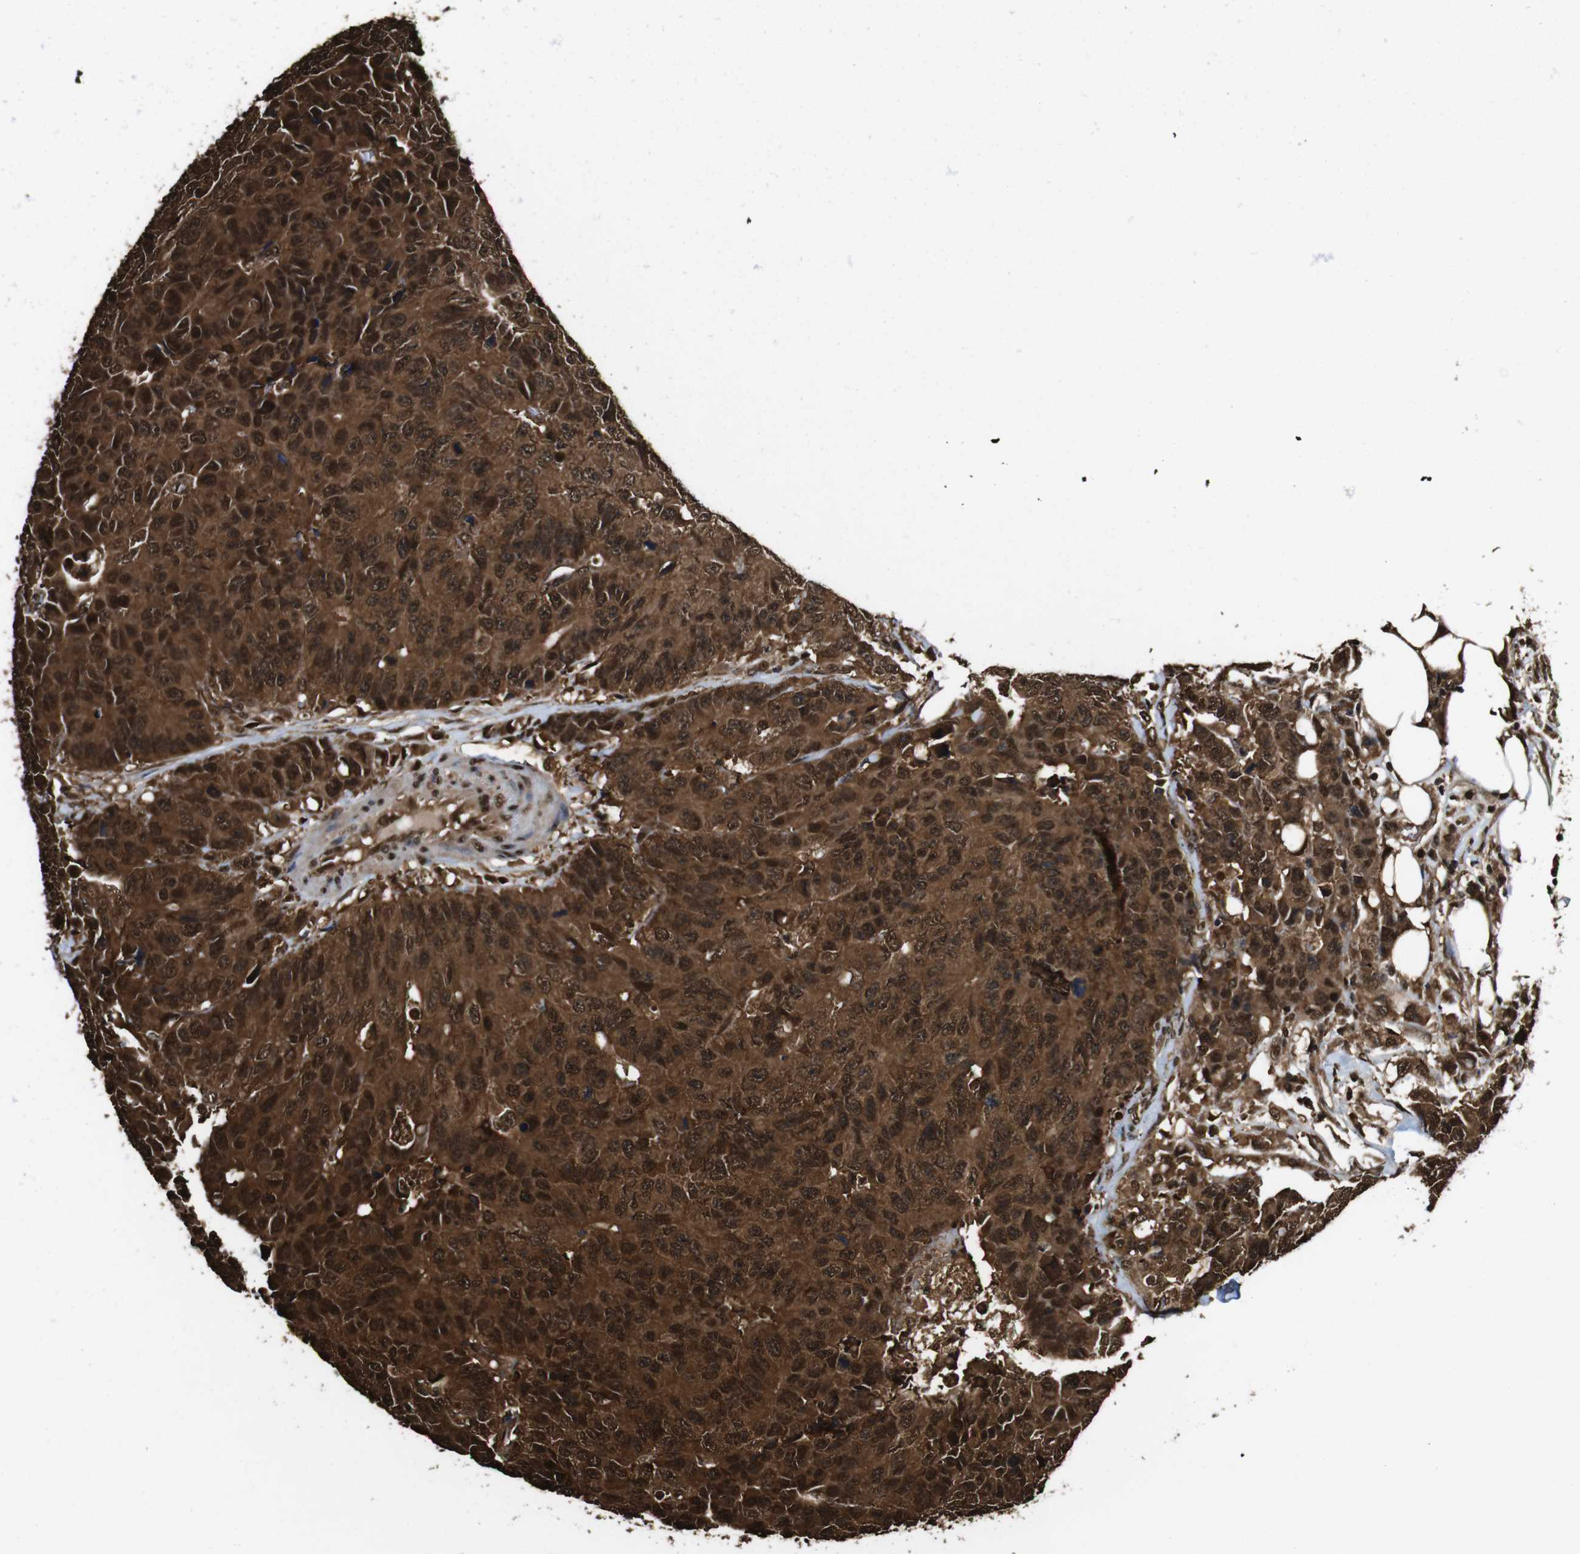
{"staining": {"intensity": "strong", "quantity": ">75%", "location": "cytoplasmic/membranous,nuclear"}, "tissue": "colorectal cancer", "cell_type": "Tumor cells", "image_type": "cancer", "snomed": [{"axis": "morphology", "description": "Adenocarcinoma, NOS"}, {"axis": "topography", "description": "Colon"}], "caption": "Protein analysis of colorectal cancer tissue reveals strong cytoplasmic/membranous and nuclear positivity in about >75% of tumor cells. The staining was performed using DAB, with brown indicating positive protein expression. Nuclei are stained blue with hematoxylin.", "gene": "VCP", "patient": {"sex": "female", "age": 86}}